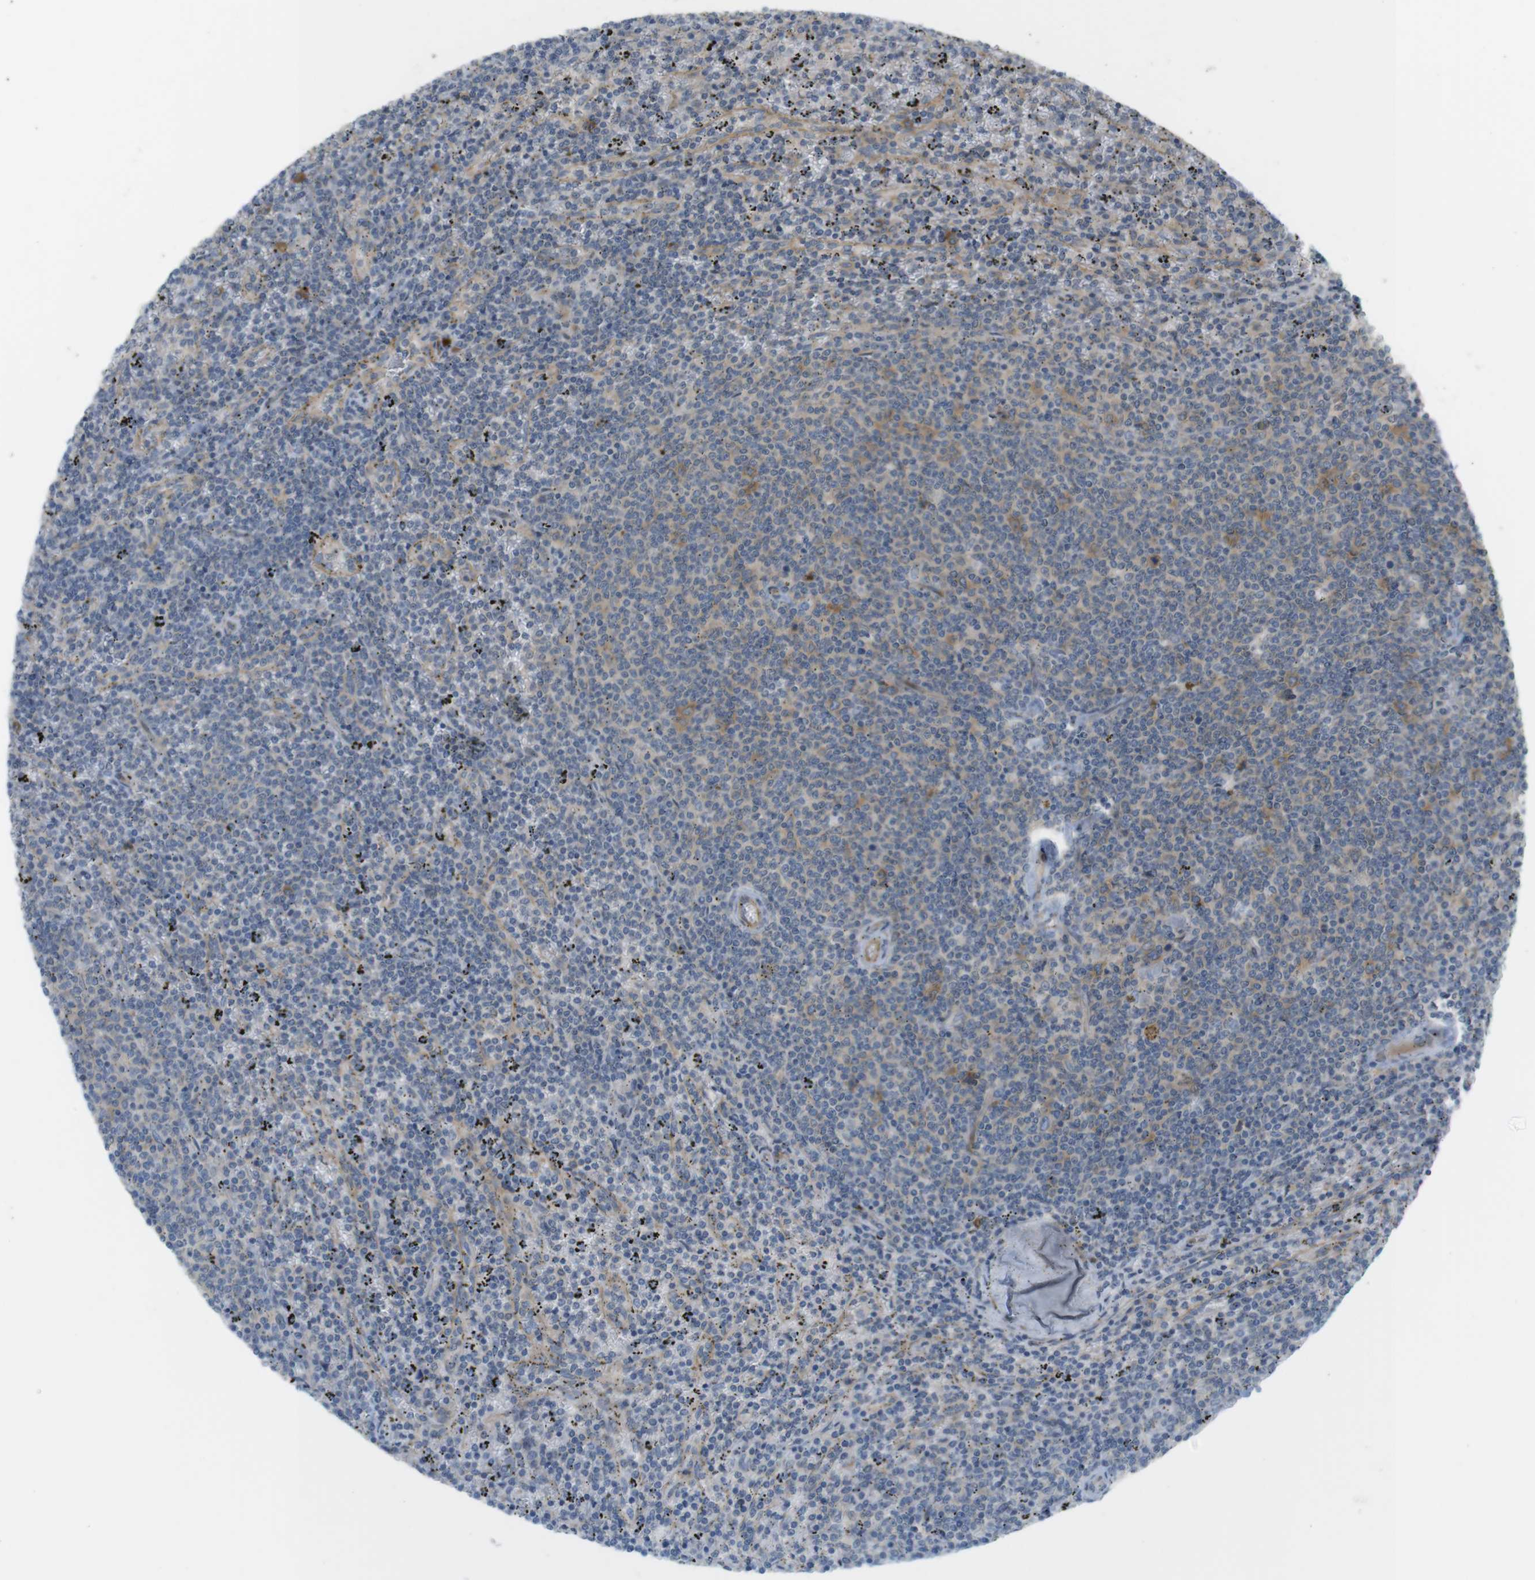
{"staining": {"intensity": "moderate", "quantity": "<25%", "location": "cytoplasmic/membranous"}, "tissue": "lymphoma", "cell_type": "Tumor cells", "image_type": "cancer", "snomed": [{"axis": "morphology", "description": "Malignant lymphoma, non-Hodgkin's type, Low grade"}, {"axis": "topography", "description": "Spleen"}], "caption": "The micrograph reveals a brown stain indicating the presence of a protein in the cytoplasmic/membranous of tumor cells in lymphoma.", "gene": "GJC3", "patient": {"sex": "female", "age": 50}}